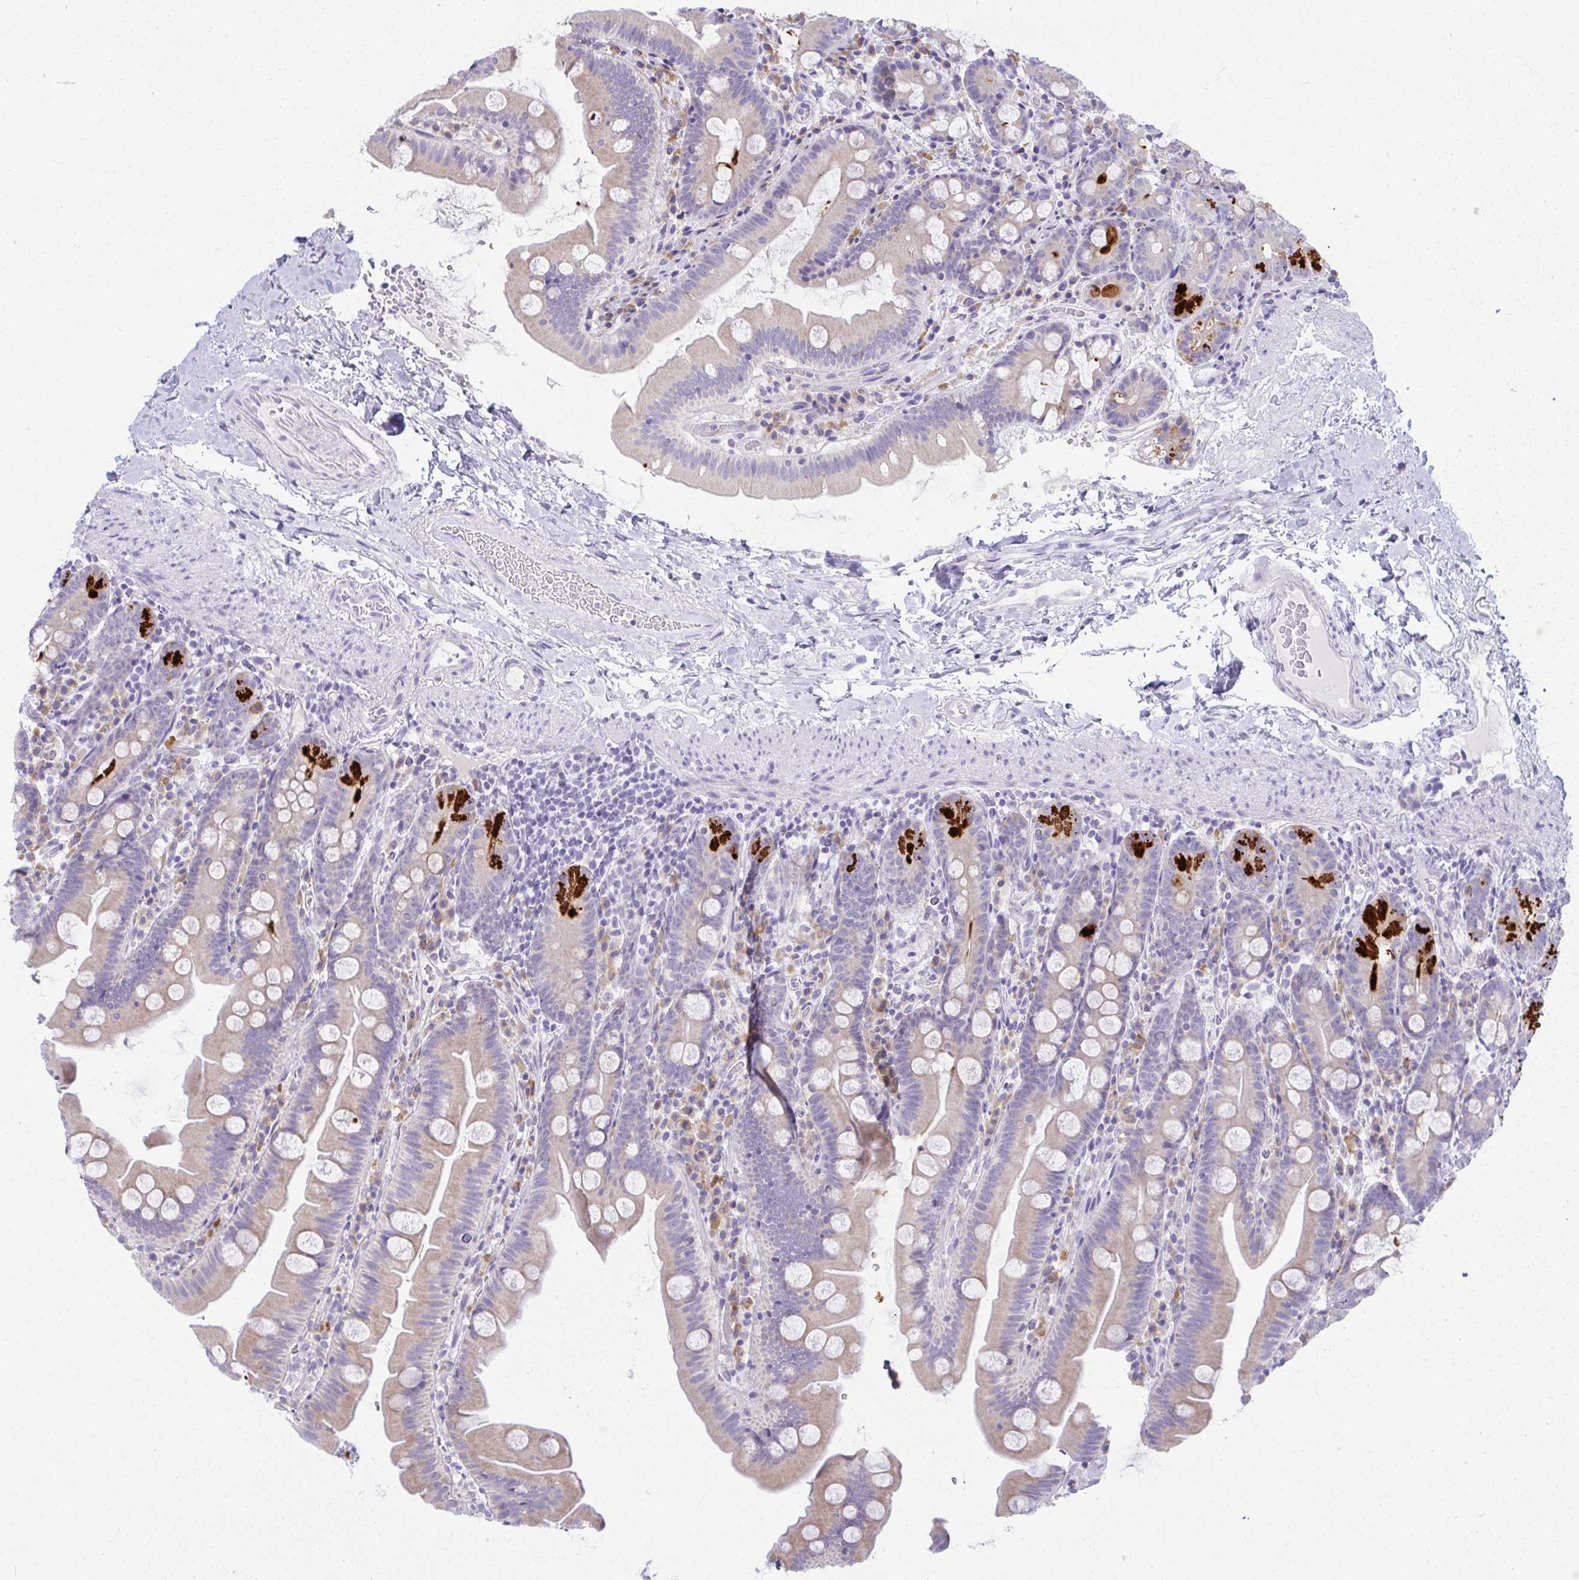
{"staining": {"intensity": "strong", "quantity": "<25%", "location": "cytoplasmic/membranous"}, "tissue": "small intestine", "cell_type": "Glandular cells", "image_type": "normal", "snomed": [{"axis": "morphology", "description": "Normal tissue, NOS"}, {"axis": "topography", "description": "Small intestine"}], "caption": "A high-resolution photomicrograph shows IHC staining of normal small intestine, which displays strong cytoplasmic/membranous expression in approximately <25% of glandular cells.", "gene": "FASLG", "patient": {"sex": "female", "age": 68}}